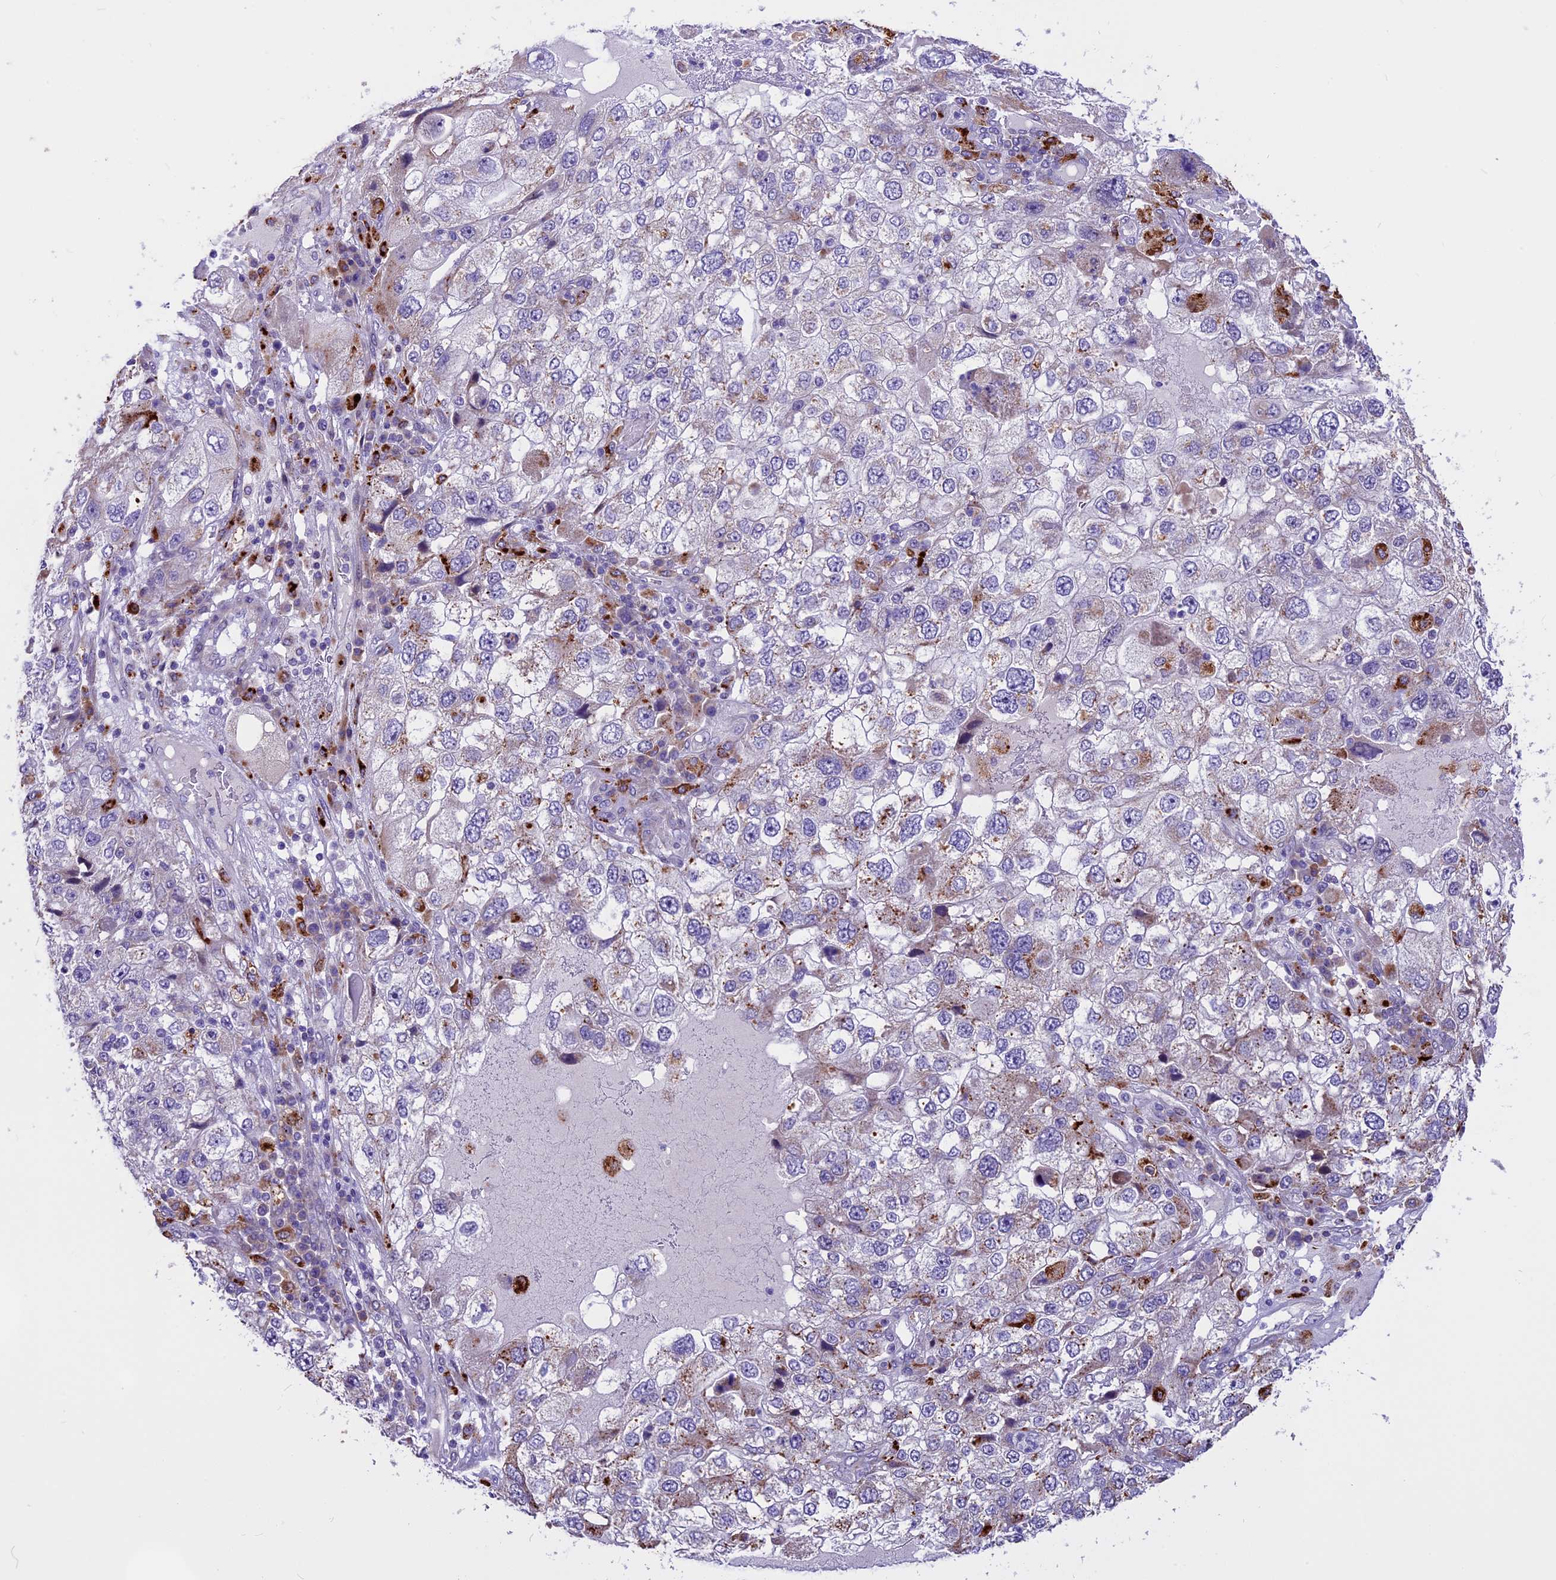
{"staining": {"intensity": "weak", "quantity": "<25%", "location": "cytoplasmic/membranous"}, "tissue": "endometrial cancer", "cell_type": "Tumor cells", "image_type": "cancer", "snomed": [{"axis": "morphology", "description": "Adenocarcinoma, NOS"}, {"axis": "topography", "description": "Endometrium"}], "caption": "Immunohistochemical staining of endometrial cancer displays no significant expression in tumor cells.", "gene": "THRSP", "patient": {"sex": "female", "age": 49}}